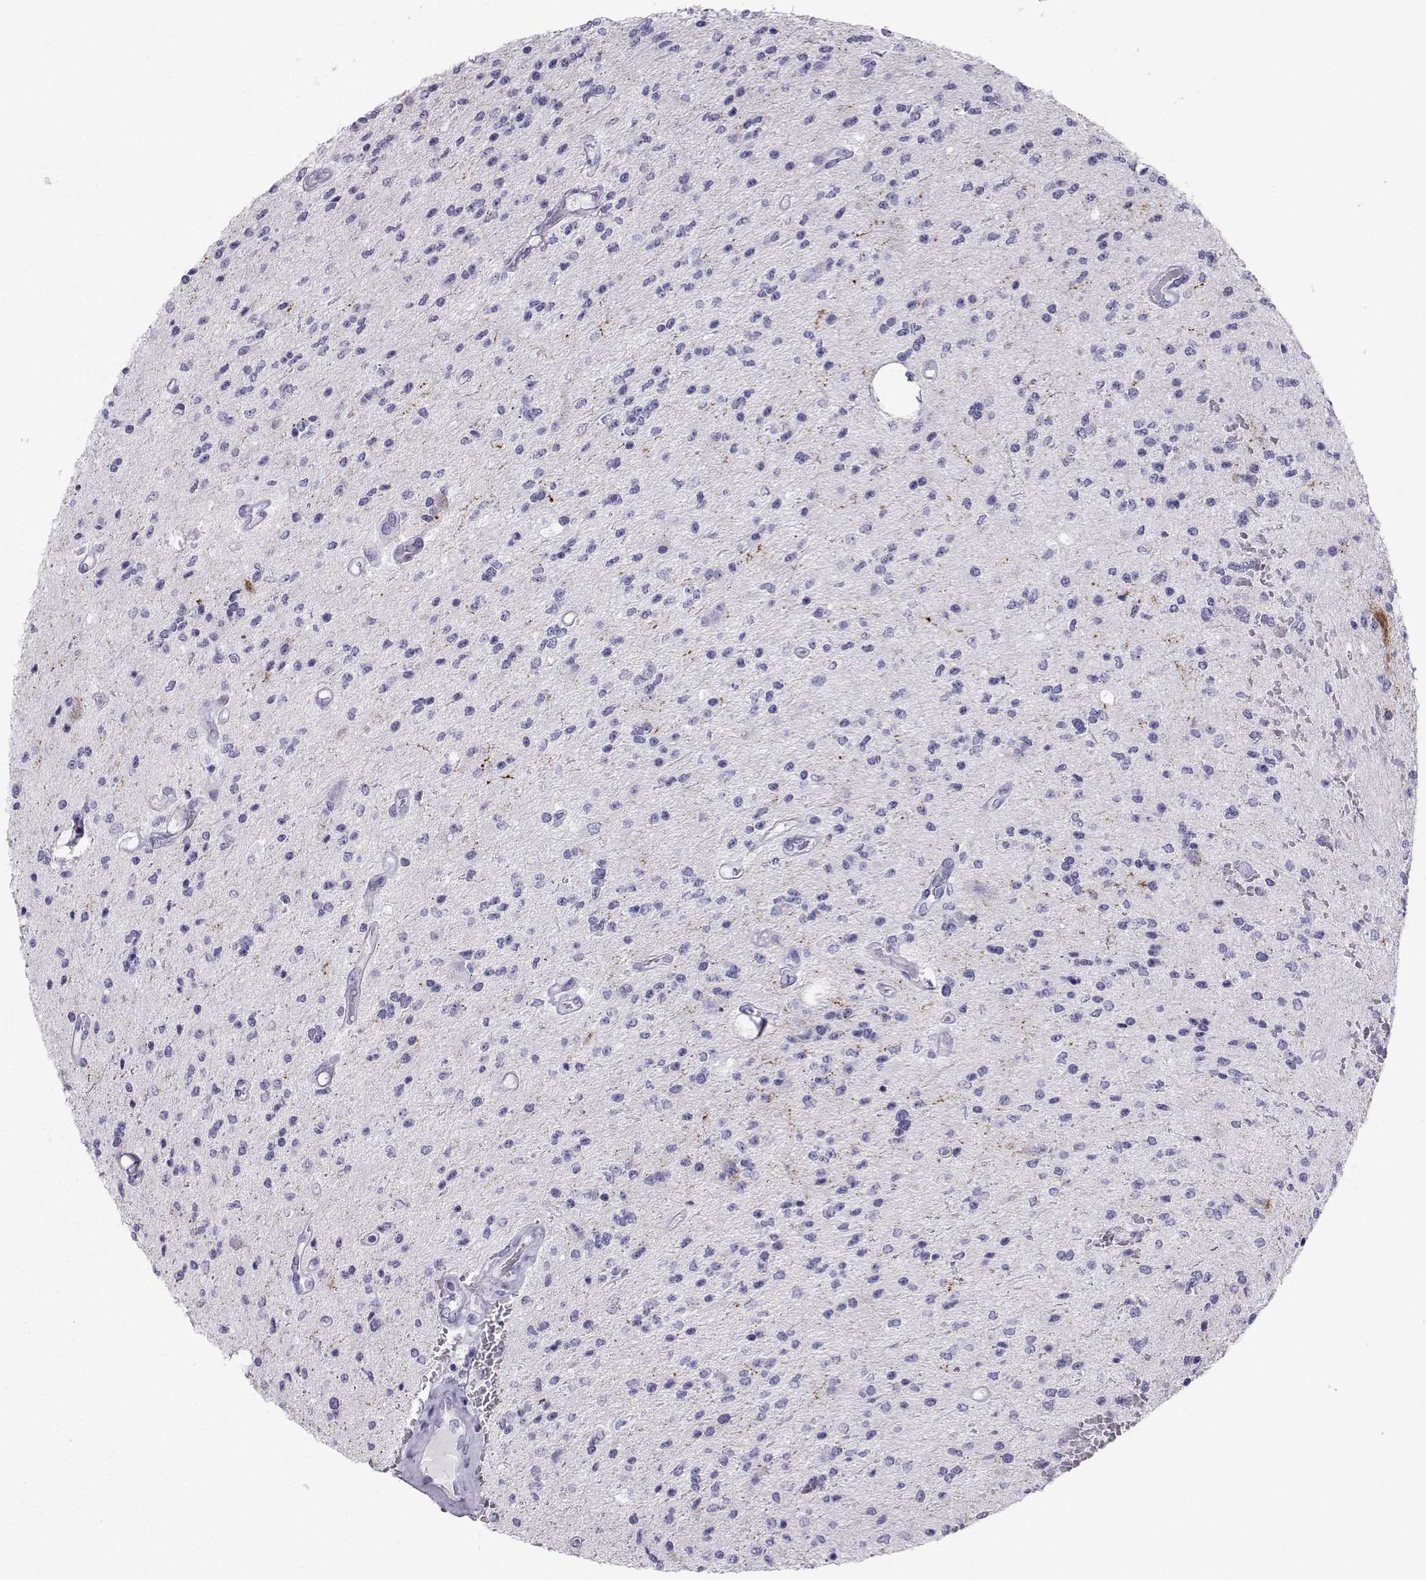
{"staining": {"intensity": "negative", "quantity": "none", "location": "none"}, "tissue": "glioma", "cell_type": "Tumor cells", "image_type": "cancer", "snomed": [{"axis": "morphology", "description": "Glioma, malignant, Low grade"}, {"axis": "topography", "description": "Brain"}], "caption": "A high-resolution micrograph shows immunohistochemistry staining of glioma, which exhibits no significant positivity in tumor cells.", "gene": "SST", "patient": {"sex": "male", "age": 67}}